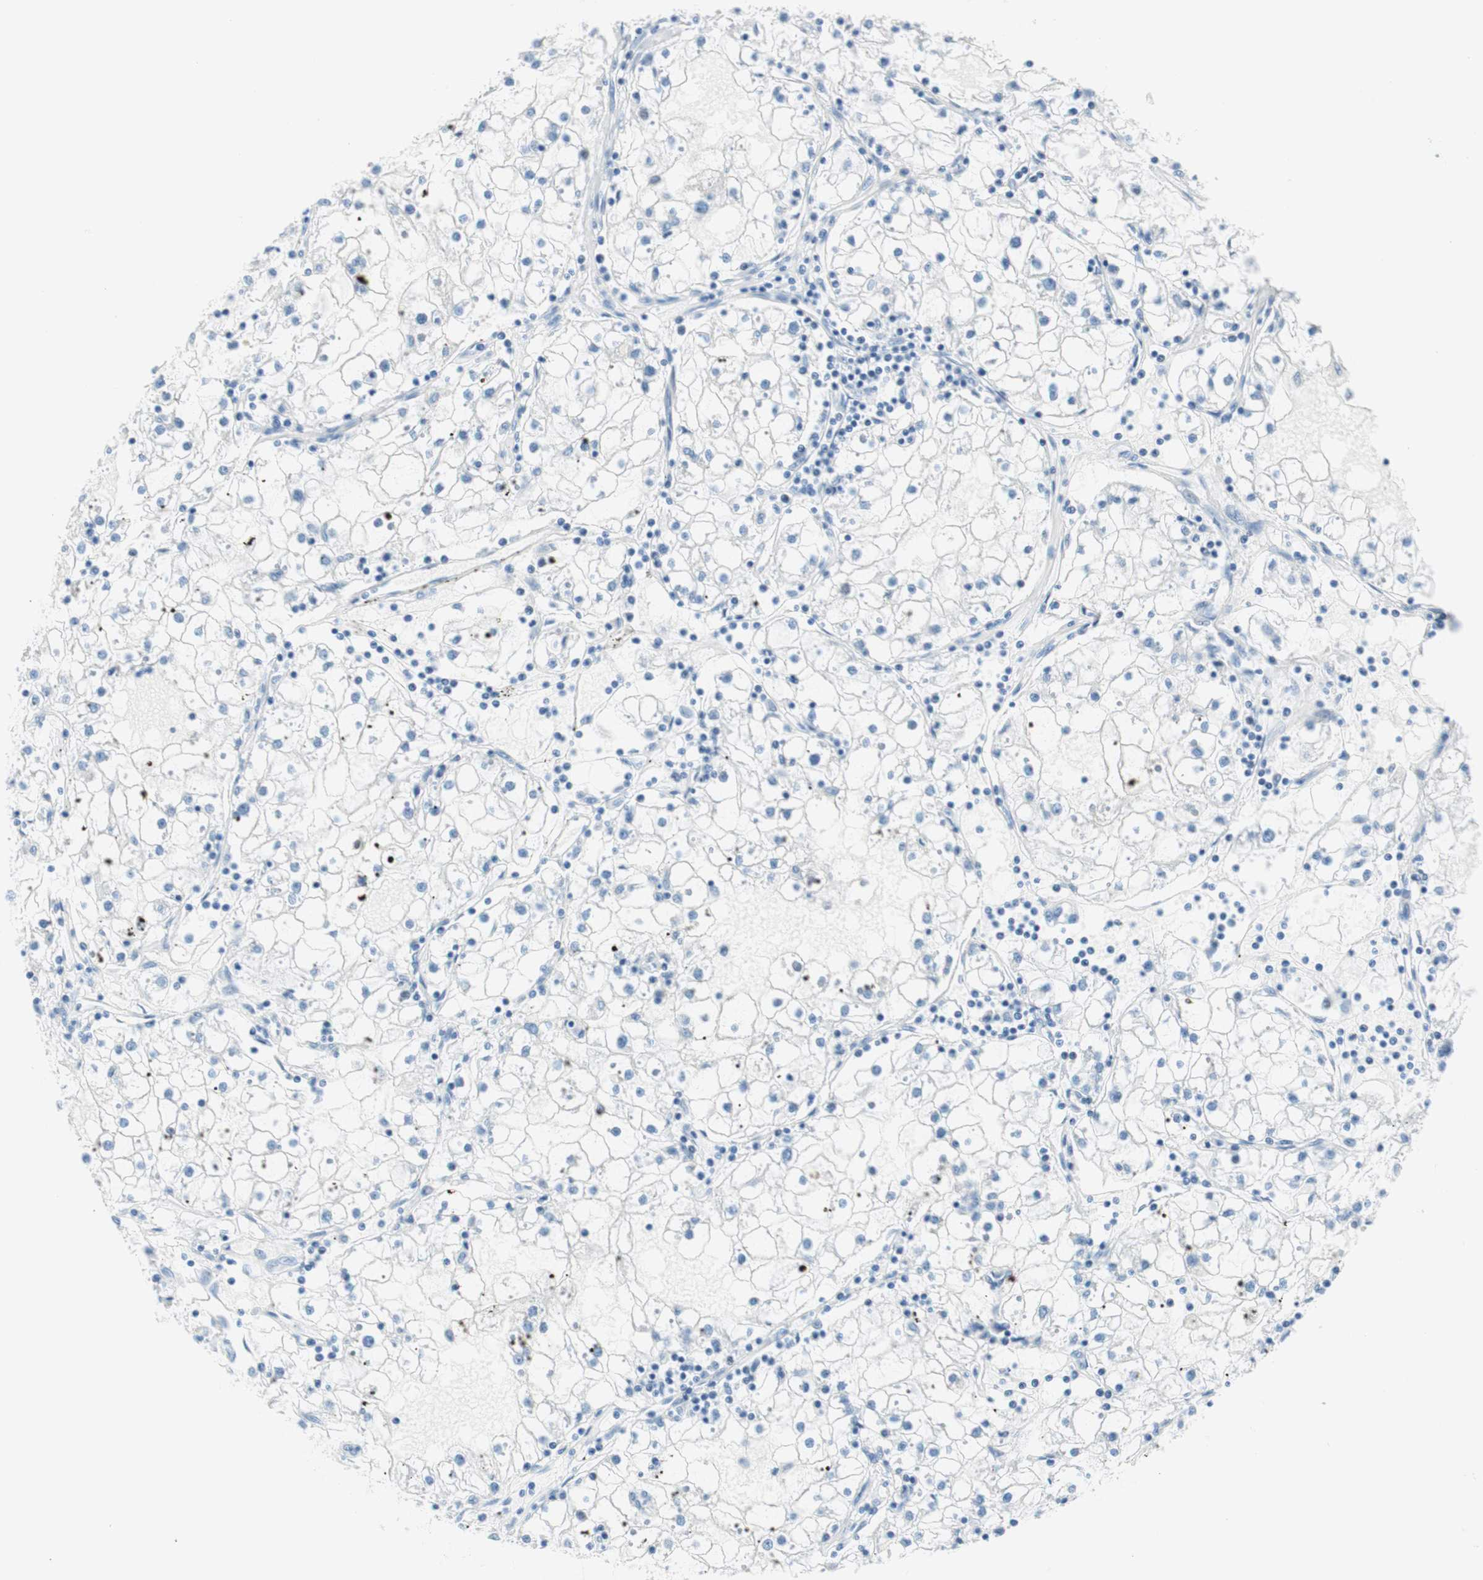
{"staining": {"intensity": "negative", "quantity": "none", "location": "none"}, "tissue": "renal cancer", "cell_type": "Tumor cells", "image_type": "cancer", "snomed": [{"axis": "morphology", "description": "Adenocarcinoma, NOS"}, {"axis": "topography", "description": "Kidney"}], "caption": "IHC of human renal cancer (adenocarcinoma) exhibits no staining in tumor cells.", "gene": "PASD1", "patient": {"sex": "male", "age": 56}}